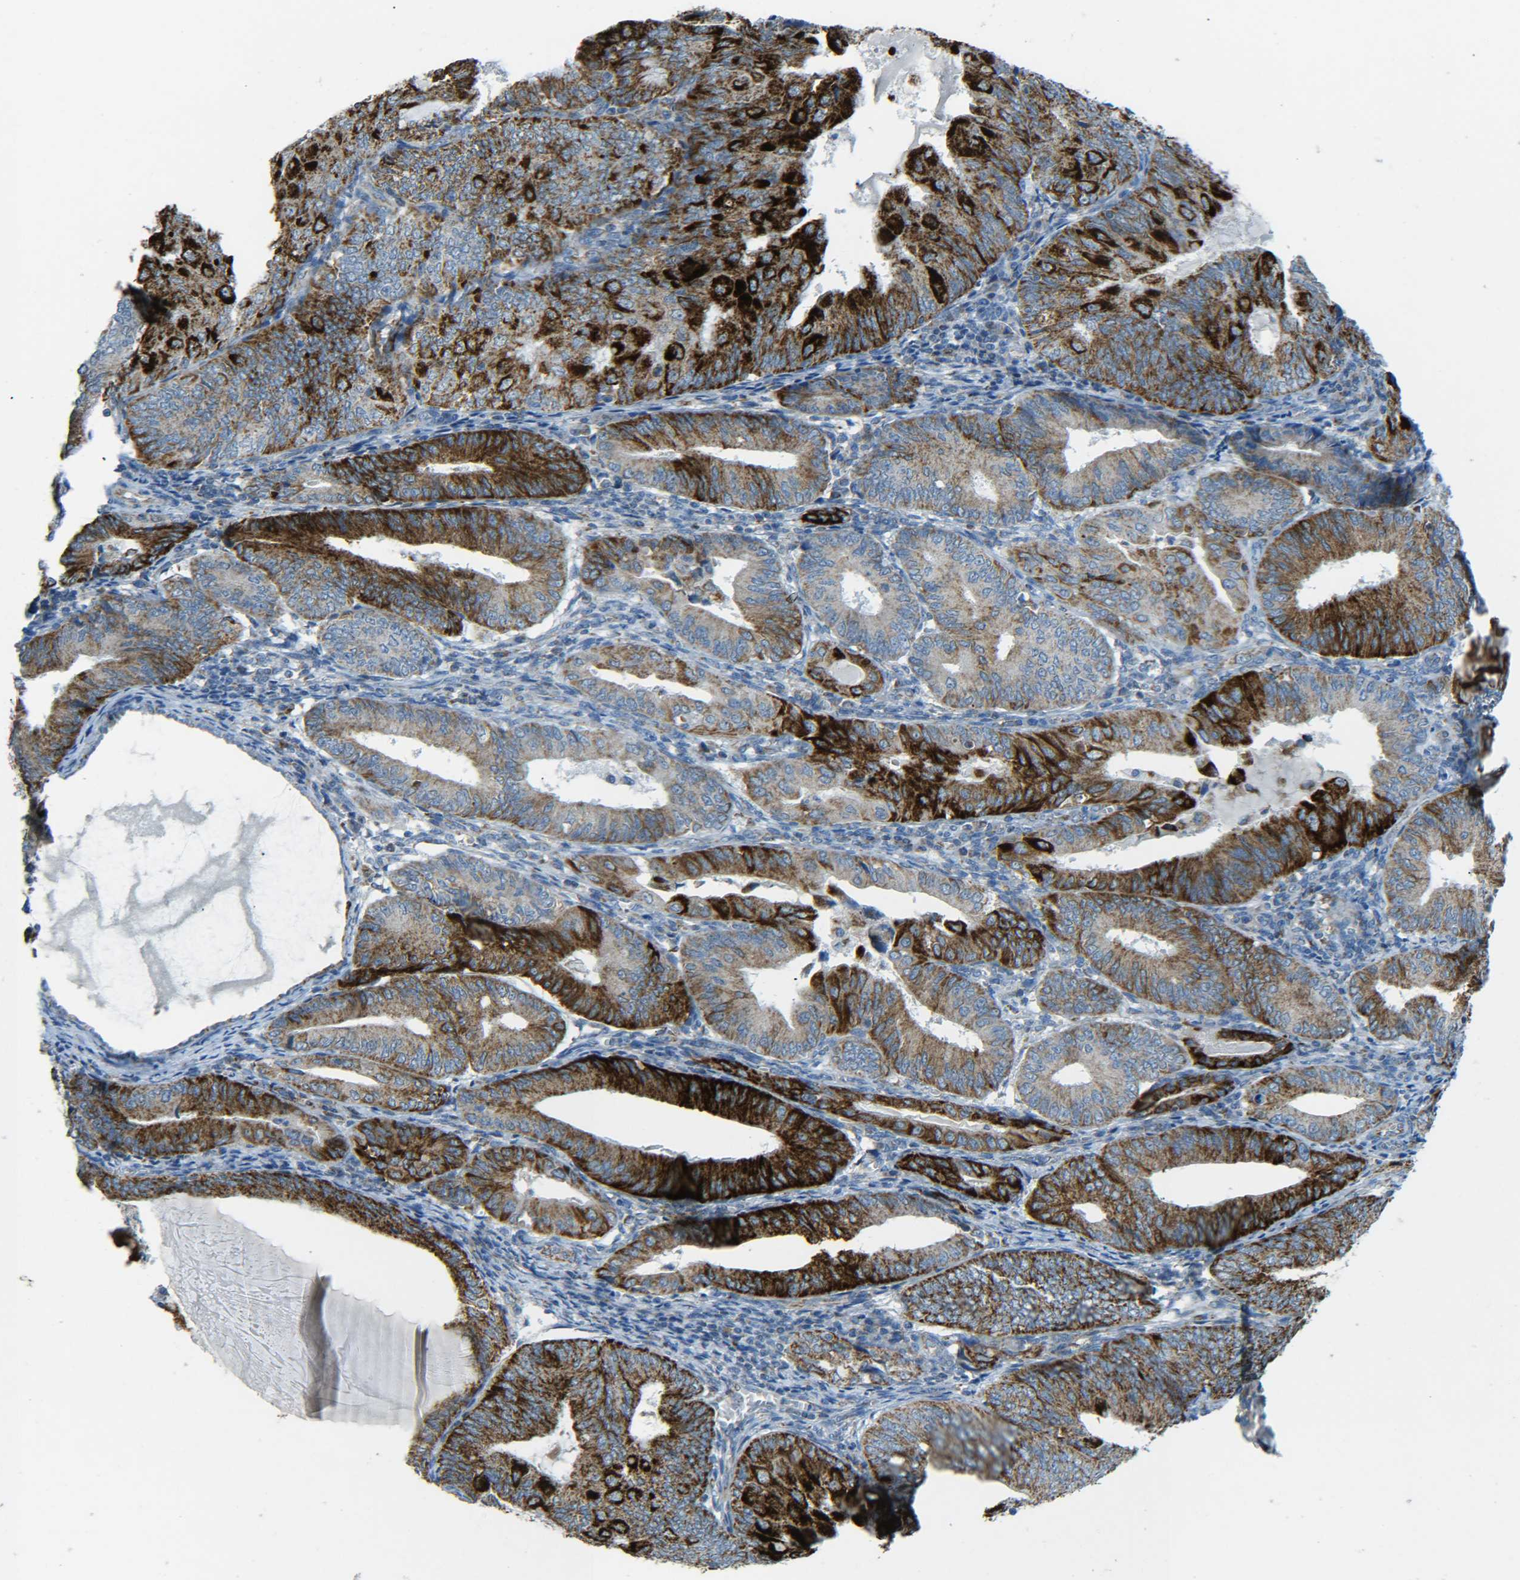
{"staining": {"intensity": "strong", "quantity": ">75%", "location": "cytoplasmic/membranous"}, "tissue": "endometrial cancer", "cell_type": "Tumor cells", "image_type": "cancer", "snomed": [{"axis": "morphology", "description": "Adenocarcinoma, NOS"}, {"axis": "topography", "description": "Endometrium"}], "caption": "This is an image of immunohistochemistry staining of endometrial cancer (adenocarcinoma), which shows strong expression in the cytoplasmic/membranous of tumor cells.", "gene": "CYB5R1", "patient": {"sex": "female", "age": 81}}